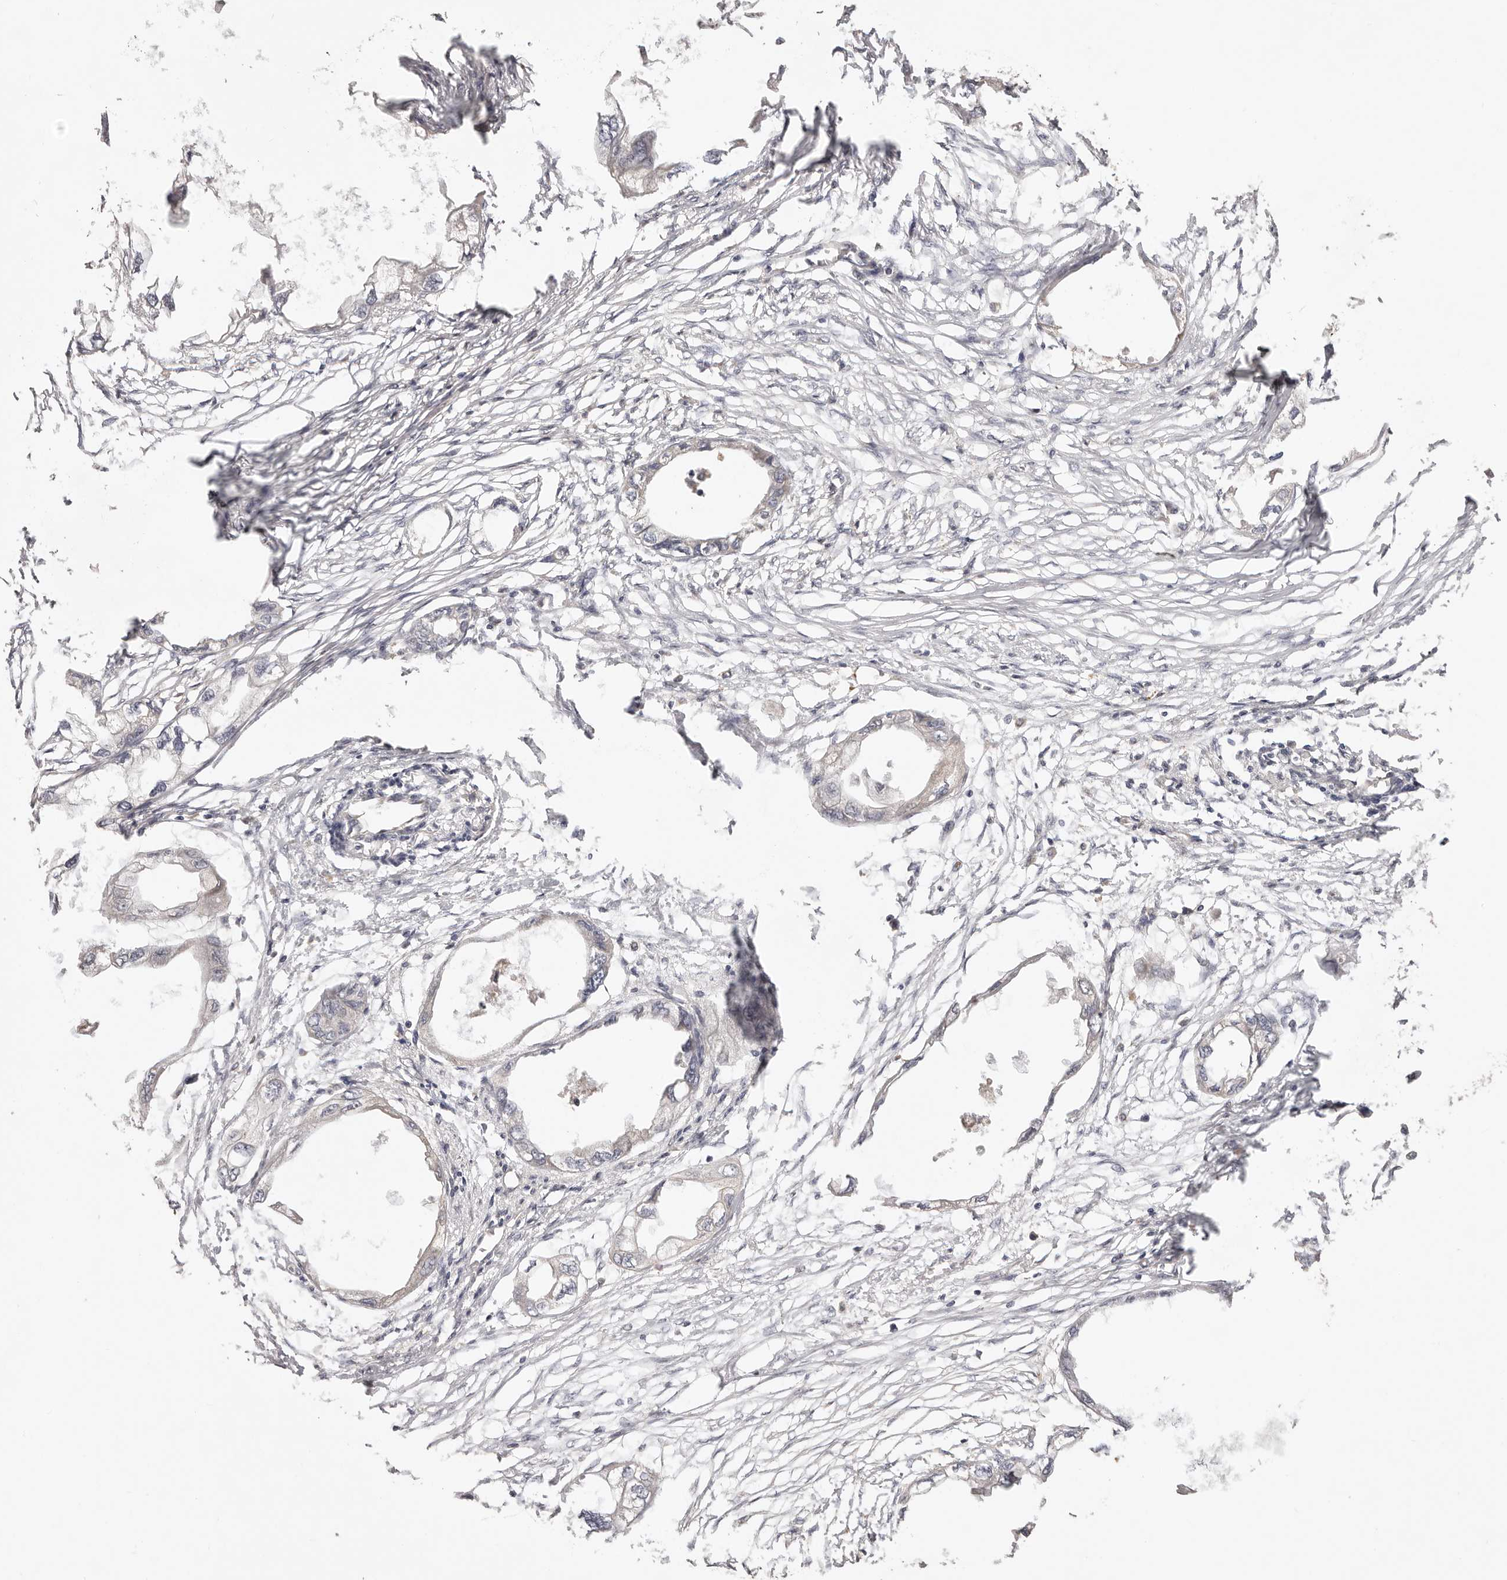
{"staining": {"intensity": "negative", "quantity": "none", "location": "none"}, "tissue": "endometrial cancer", "cell_type": "Tumor cells", "image_type": "cancer", "snomed": [{"axis": "morphology", "description": "Adenocarcinoma, NOS"}, {"axis": "morphology", "description": "Adenocarcinoma, metastatic, NOS"}, {"axis": "topography", "description": "Adipose tissue"}, {"axis": "topography", "description": "Endometrium"}], "caption": "There is no significant expression in tumor cells of adenocarcinoma (endometrial).", "gene": "UBR2", "patient": {"sex": "female", "age": 67}}